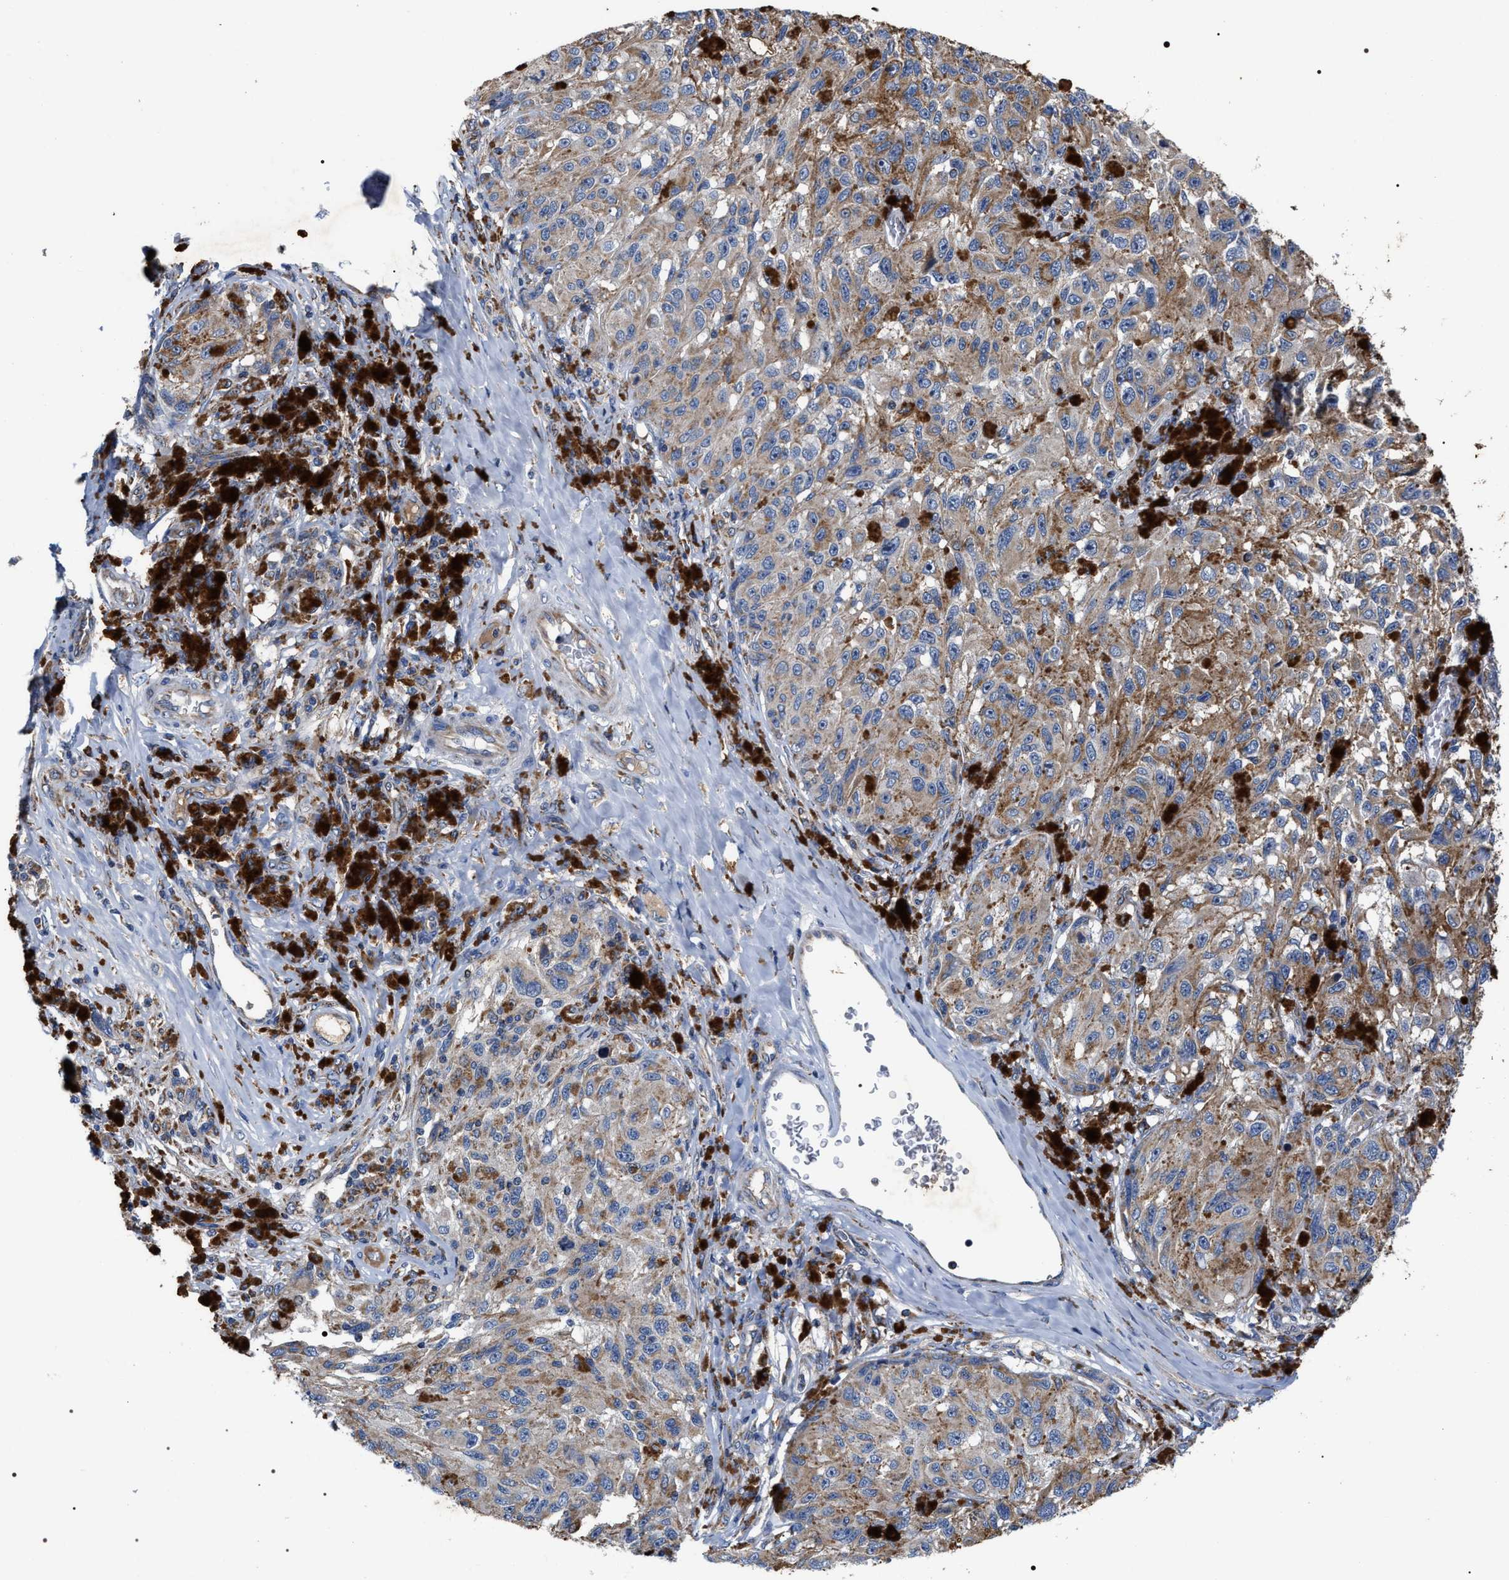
{"staining": {"intensity": "moderate", "quantity": ">75%", "location": "cytoplasmic/membranous"}, "tissue": "melanoma", "cell_type": "Tumor cells", "image_type": "cancer", "snomed": [{"axis": "morphology", "description": "Malignant melanoma, NOS"}, {"axis": "topography", "description": "Skin"}], "caption": "Melanoma stained with IHC exhibits moderate cytoplasmic/membranous positivity in about >75% of tumor cells. (DAB (3,3'-diaminobenzidine) IHC with brightfield microscopy, high magnification).", "gene": "MACC1", "patient": {"sex": "female", "age": 73}}